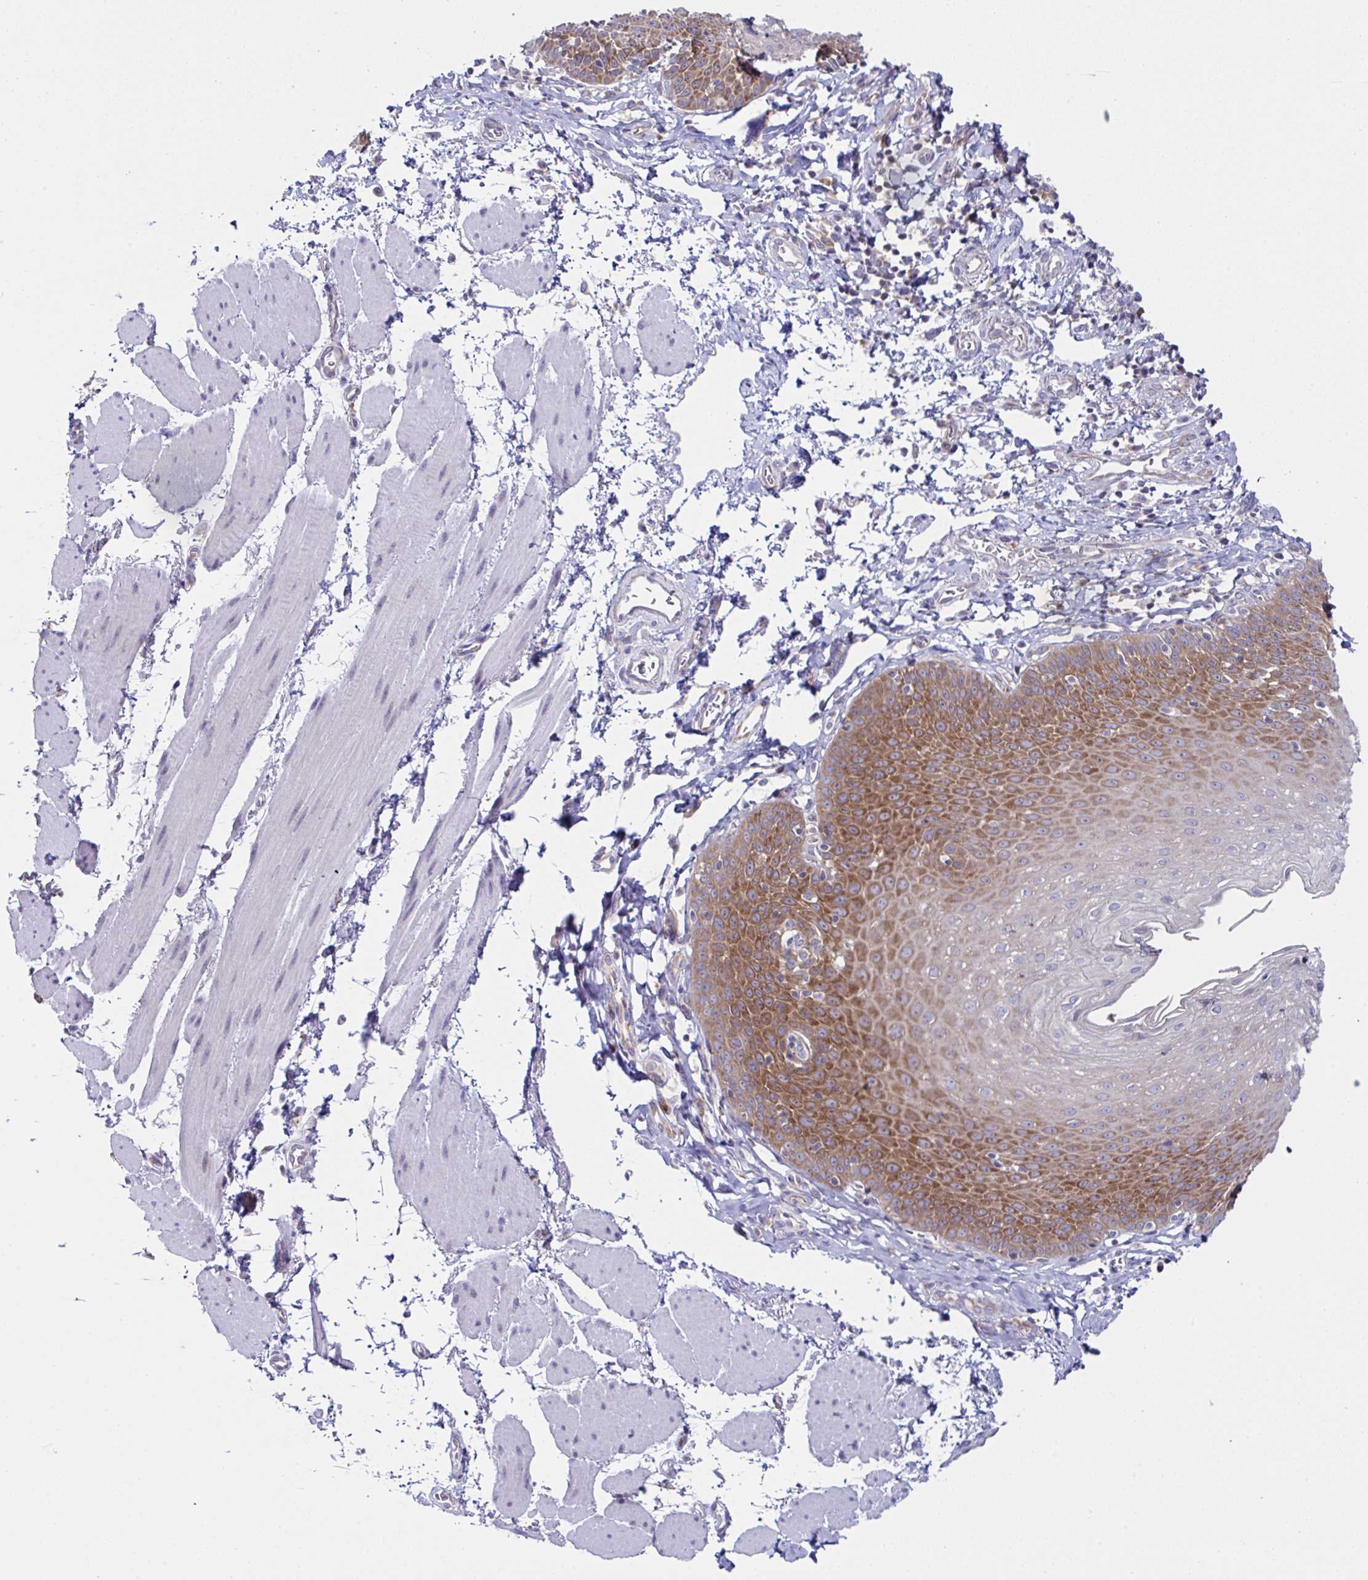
{"staining": {"intensity": "strong", "quantity": "25%-75%", "location": "cytoplasmic/membranous"}, "tissue": "esophagus", "cell_type": "Squamous epithelial cells", "image_type": "normal", "snomed": [{"axis": "morphology", "description": "Normal tissue, NOS"}, {"axis": "topography", "description": "Esophagus"}], "caption": "Immunohistochemical staining of benign human esophagus demonstrates high levels of strong cytoplasmic/membranous positivity in about 25%-75% of squamous epithelial cells. (brown staining indicates protein expression, while blue staining denotes nuclei).", "gene": "FAU", "patient": {"sex": "female", "age": 81}}